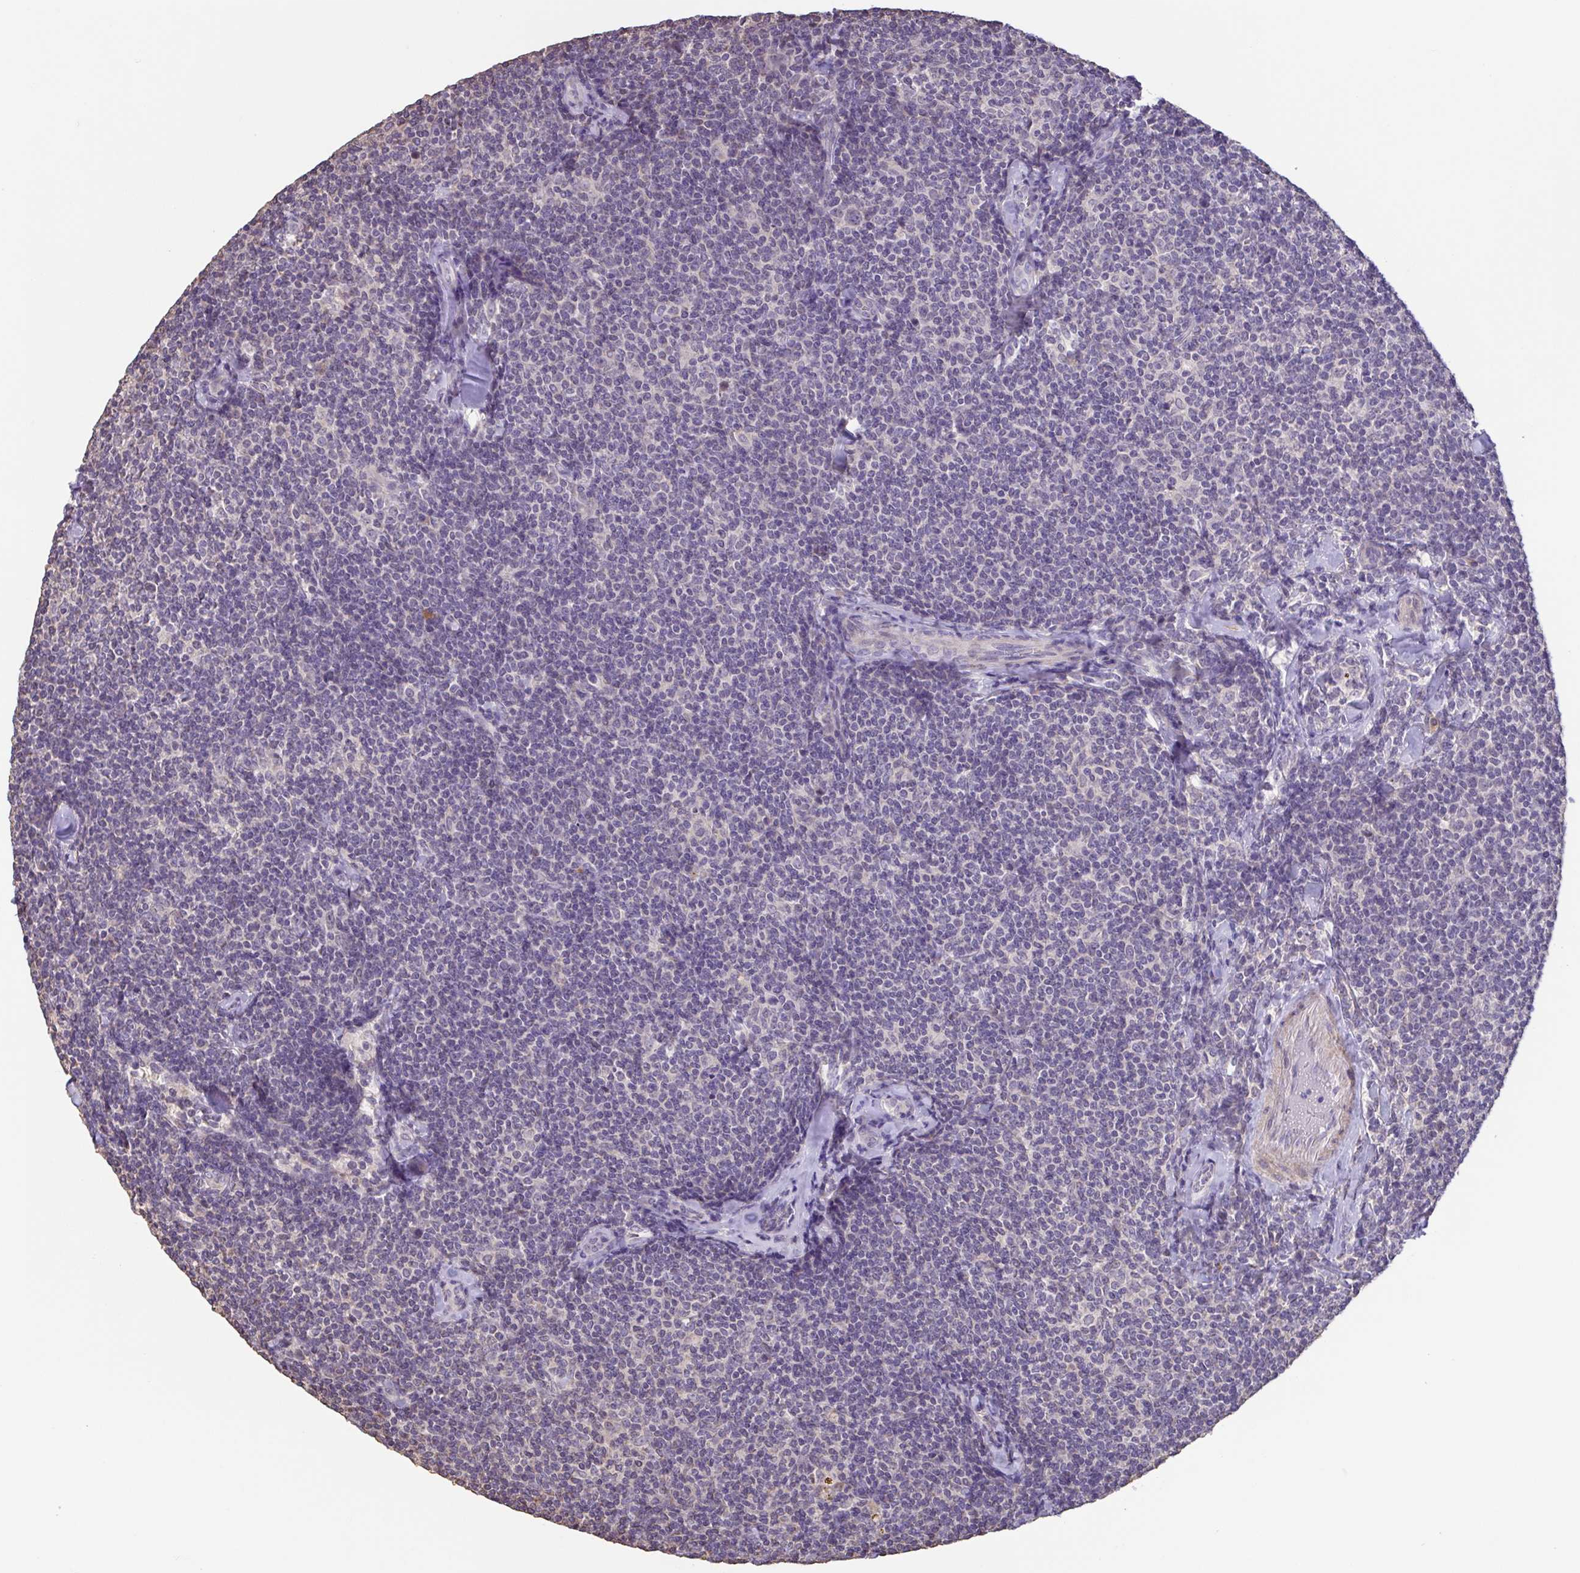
{"staining": {"intensity": "negative", "quantity": "none", "location": "none"}, "tissue": "lymphoma", "cell_type": "Tumor cells", "image_type": "cancer", "snomed": [{"axis": "morphology", "description": "Malignant lymphoma, non-Hodgkin's type, Low grade"}, {"axis": "topography", "description": "Lymph node"}], "caption": "This photomicrograph is of lymphoma stained with immunohistochemistry (IHC) to label a protein in brown with the nuclei are counter-stained blue. There is no positivity in tumor cells.", "gene": "ACTRT2", "patient": {"sex": "female", "age": 56}}